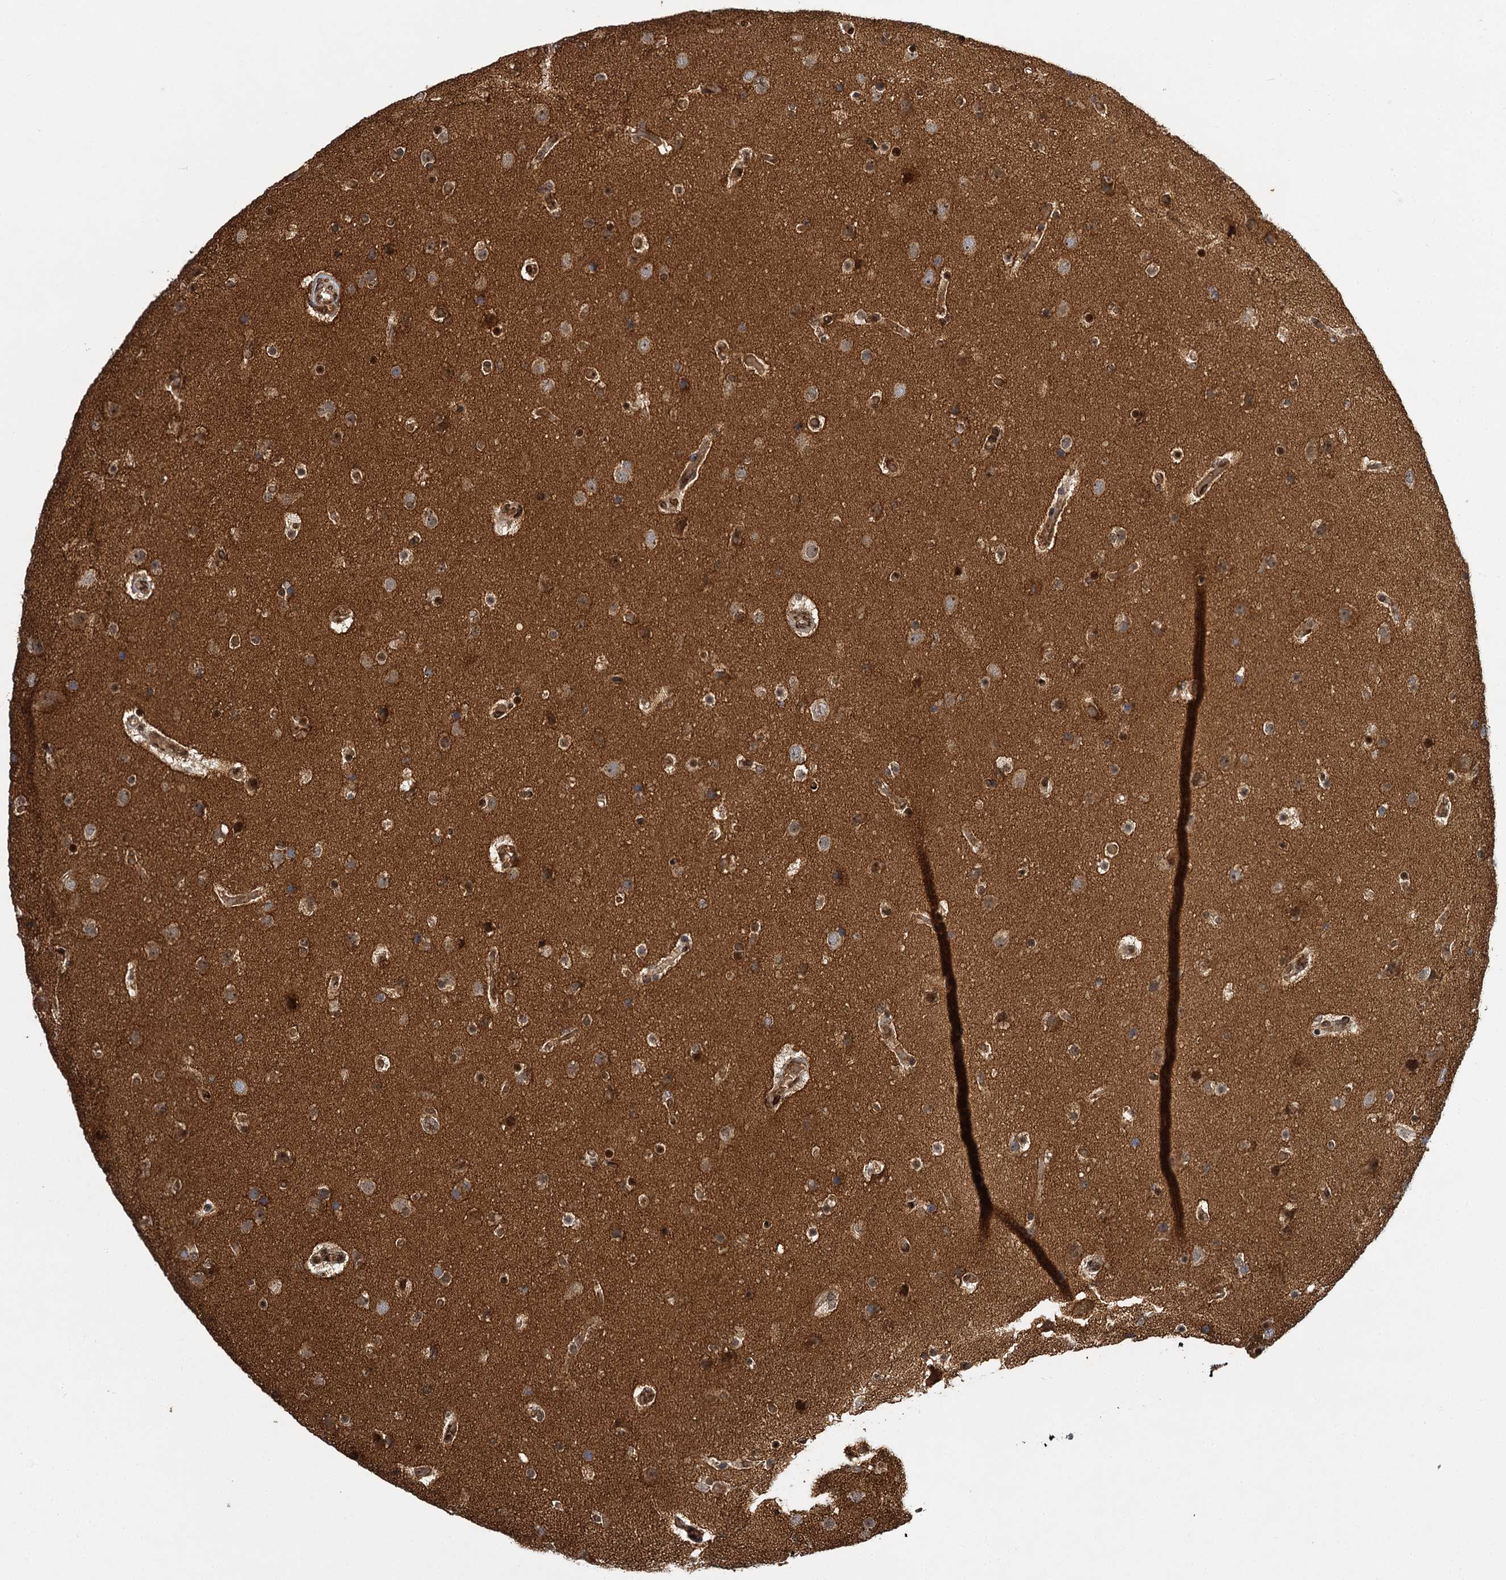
{"staining": {"intensity": "moderate", "quantity": "25%-75%", "location": "cytoplasmic/membranous,nuclear"}, "tissue": "glioma", "cell_type": "Tumor cells", "image_type": "cancer", "snomed": [{"axis": "morphology", "description": "Glioma, malignant, High grade"}, {"axis": "topography", "description": "Cerebral cortex"}], "caption": "Tumor cells demonstrate medium levels of moderate cytoplasmic/membranous and nuclear staining in approximately 25%-75% of cells in high-grade glioma (malignant). Nuclei are stained in blue.", "gene": "BCS1L", "patient": {"sex": "female", "age": 36}}